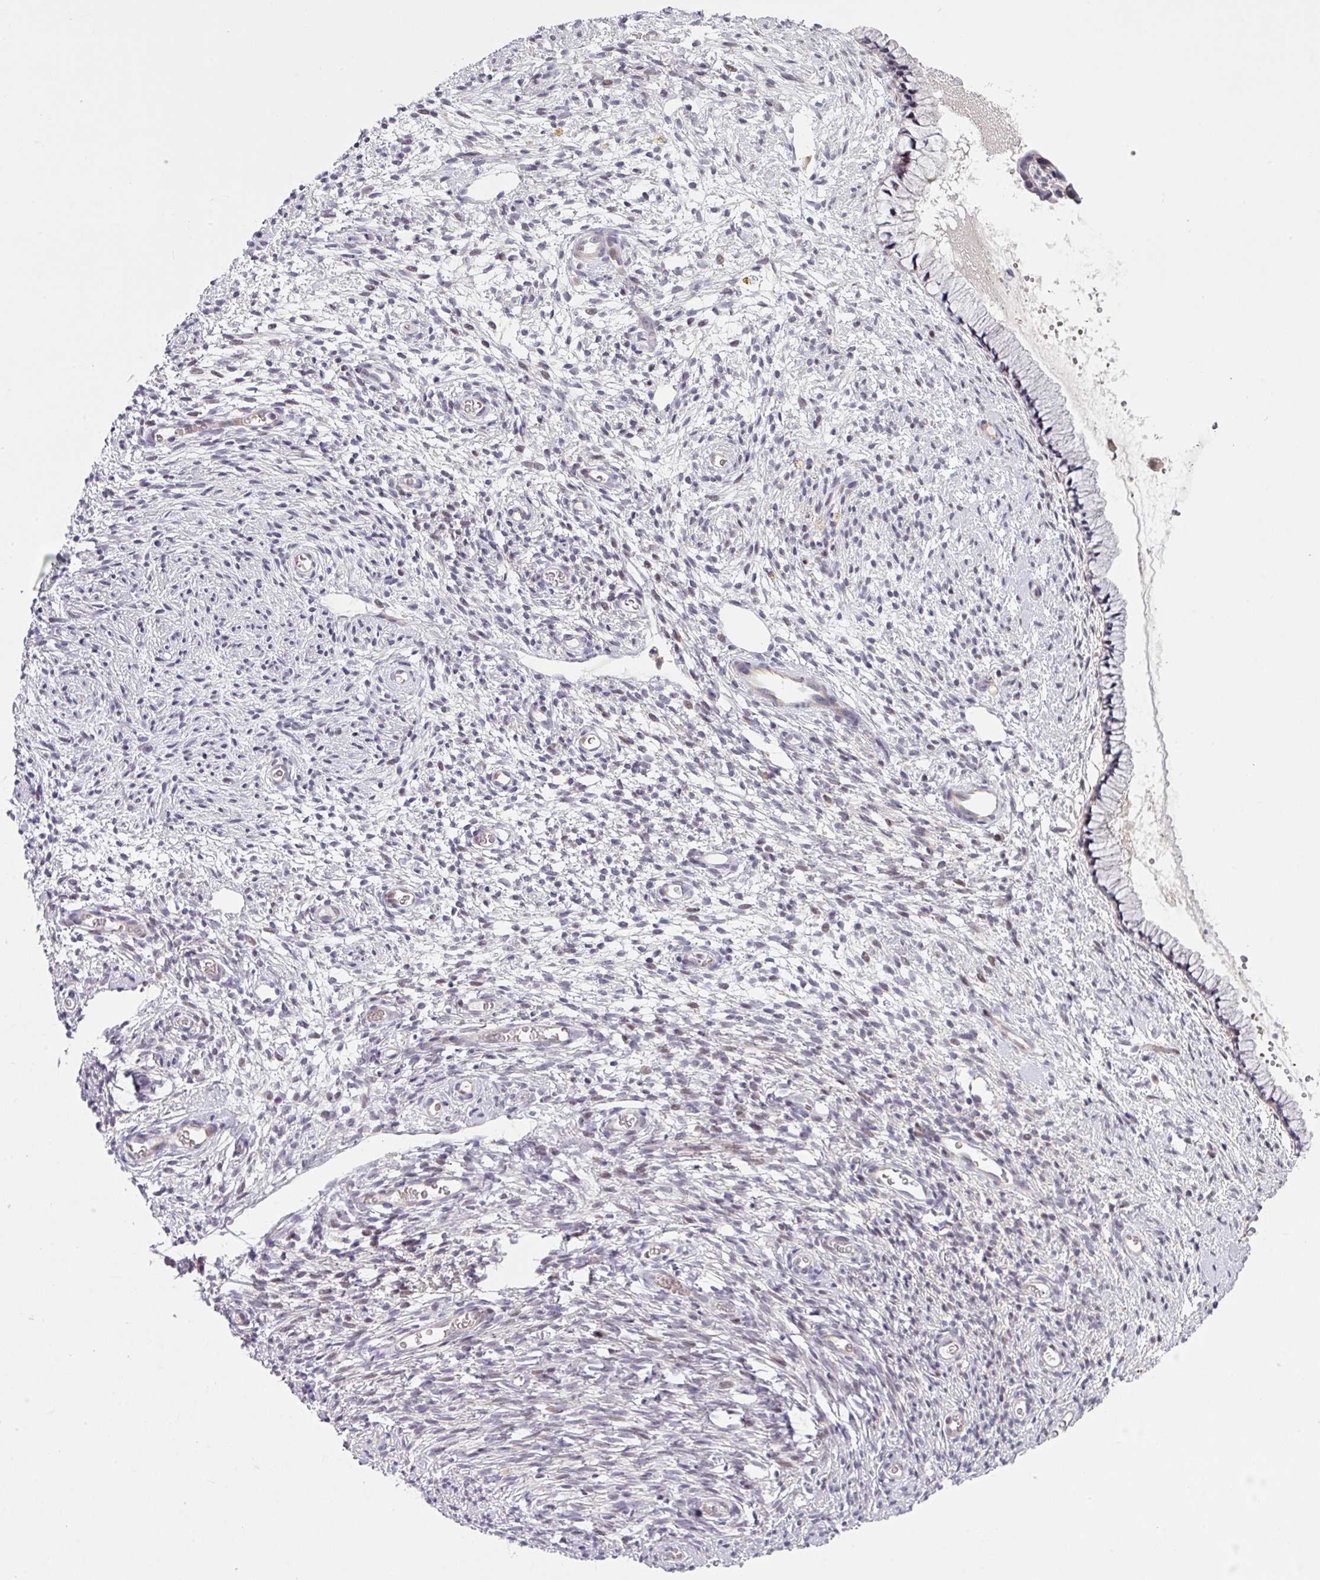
{"staining": {"intensity": "weak", "quantity": "<25%", "location": "cytoplasmic/membranous"}, "tissue": "cervix", "cell_type": "Glandular cells", "image_type": "normal", "snomed": [{"axis": "morphology", "description": "Normal tissue, NOS"}, {"axis": "topography", "description": "Cervix"}], "caption": "The micrograph displays no staining of glandular cells in benign cervix. The staining is performed using DAB (3,3'-diaminobenzidine) brown chromogen with nuclei counter-stained in using hematoxylin.", "gene": "STAT5A", "patient": {"sex": "female", "age": 76}}